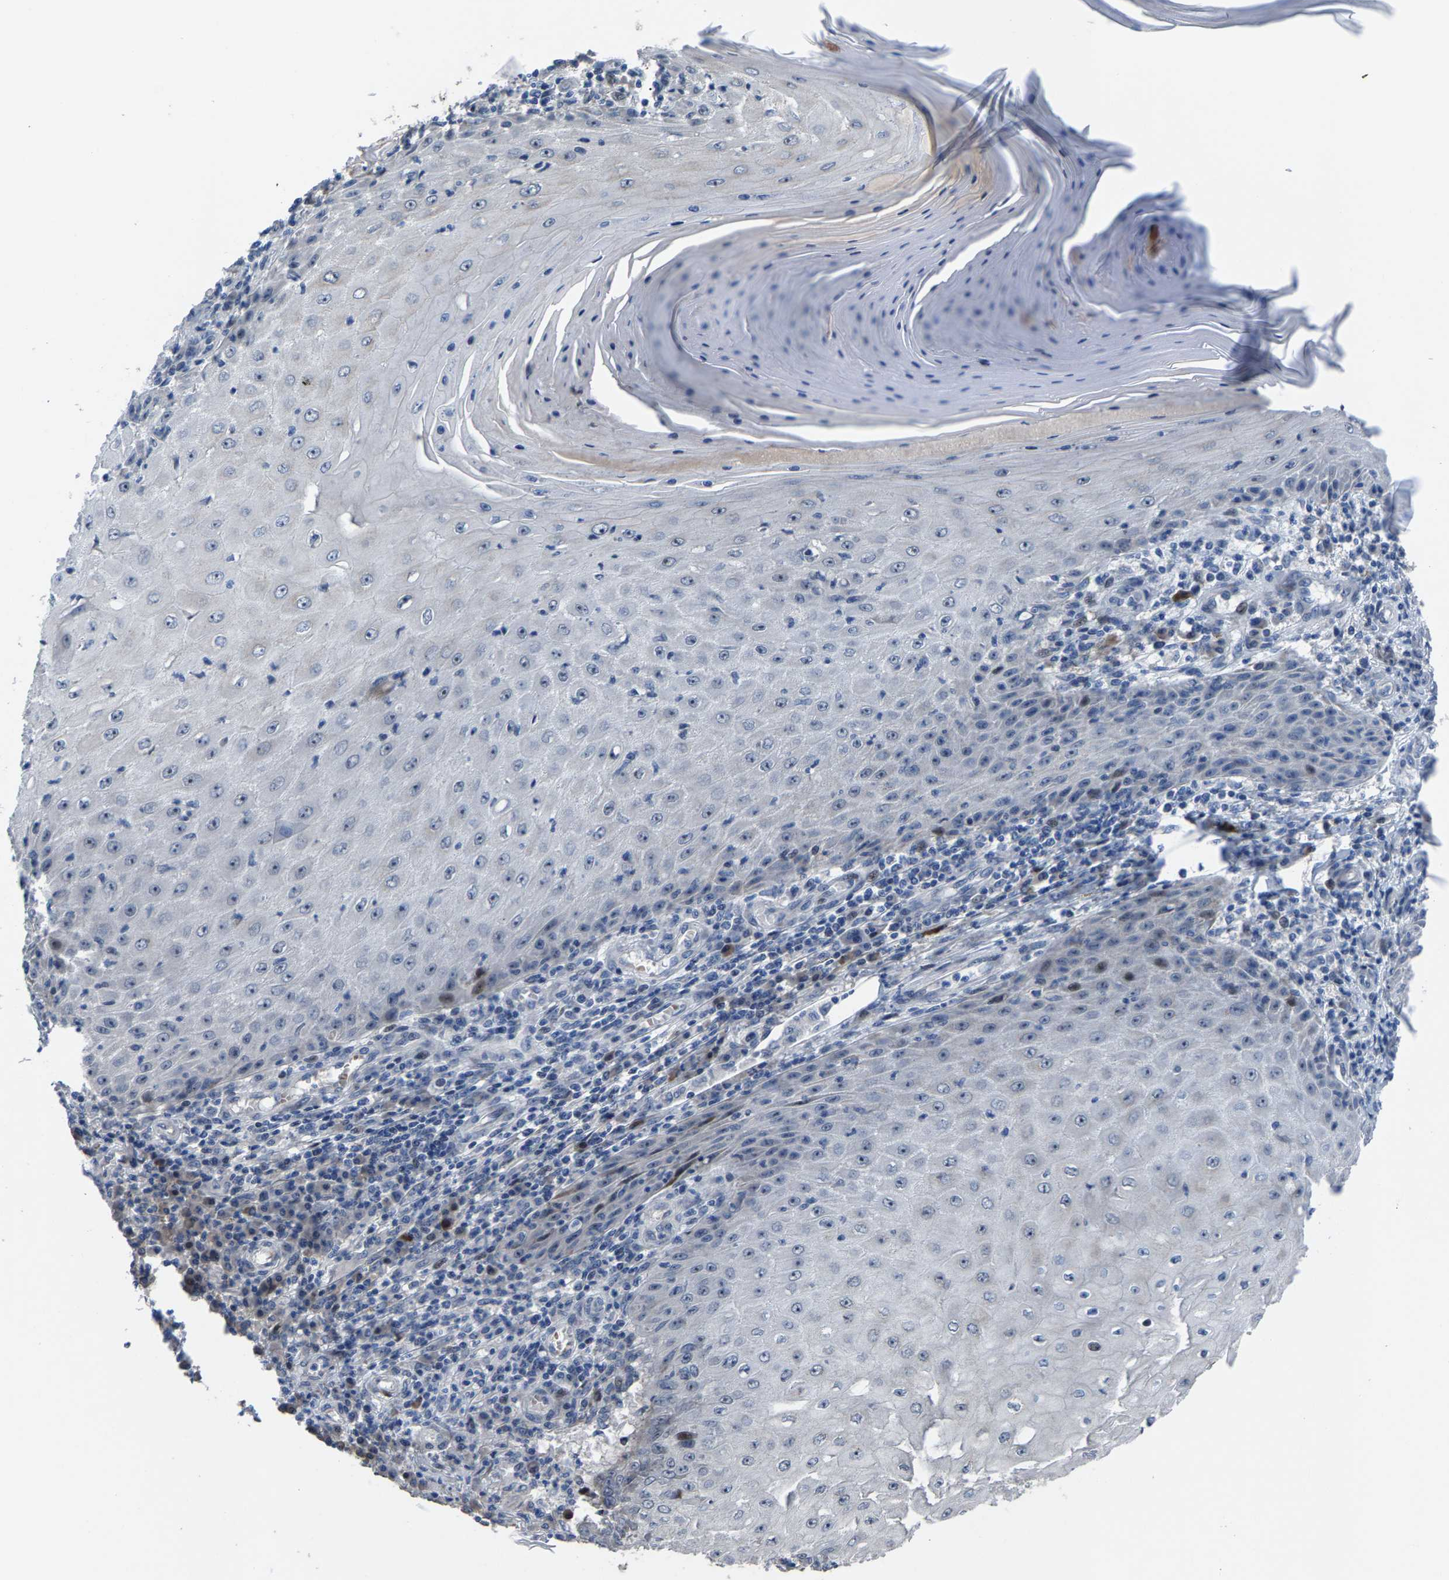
{"staining": {"intensity": "weak", "quantity": "25%-75%", "location": "nuclear"}, "tissue": "skin cancer", "cell_type": "Tumor cells", "image_type": "cancer", "snomed": [{"axis": "morphology", "description": "Squamous cell carcinoma, NOS"}, {"axis": "topography", "description": "Skin"}], "caption": "IHC (DAB) staining of skin cancer reveals weak nuclear protein staining in about 25%-75% of tumor cells.", "gene": "HAUS6", "patient": {"sex": "female", "age": 73}}